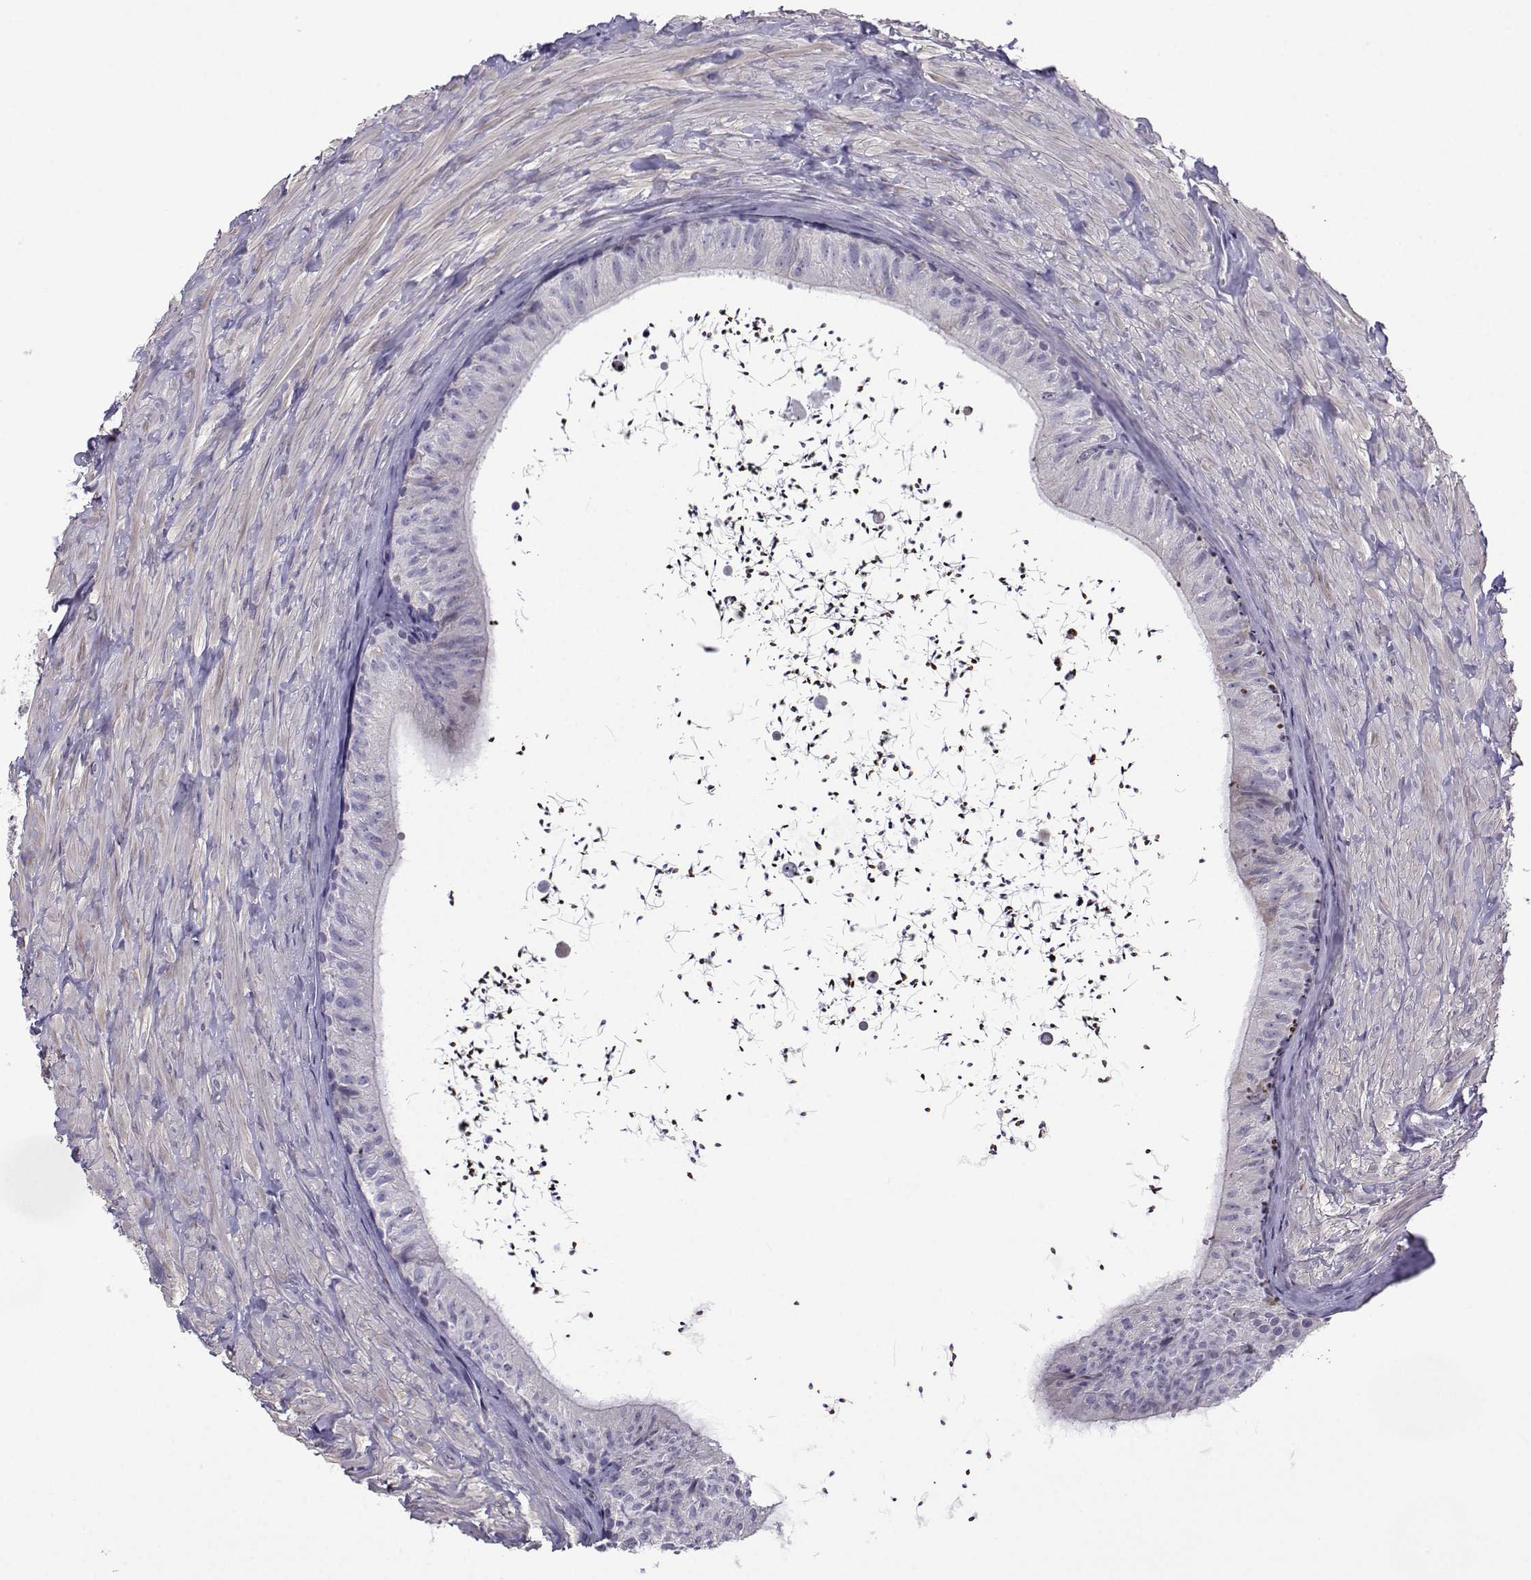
{"staining": {"intensity": "negative", "quantity": "none", "location": "none"}, "tissue": "epididymis", "cell_type": "Glandular cells", "image_type": "normal", "snomed": [{"axis": "morphology", "description": "Normal tissue, NOS"}, {"axis": "topography", "description": "Epididymis"}], "caption": "This is an immunohistochemistry (IHC) micrograph of normal epididymis. There is no staining in glandular cells.", "gene": "SPACA7", "patient": {"sex": "male", "age": 32}}